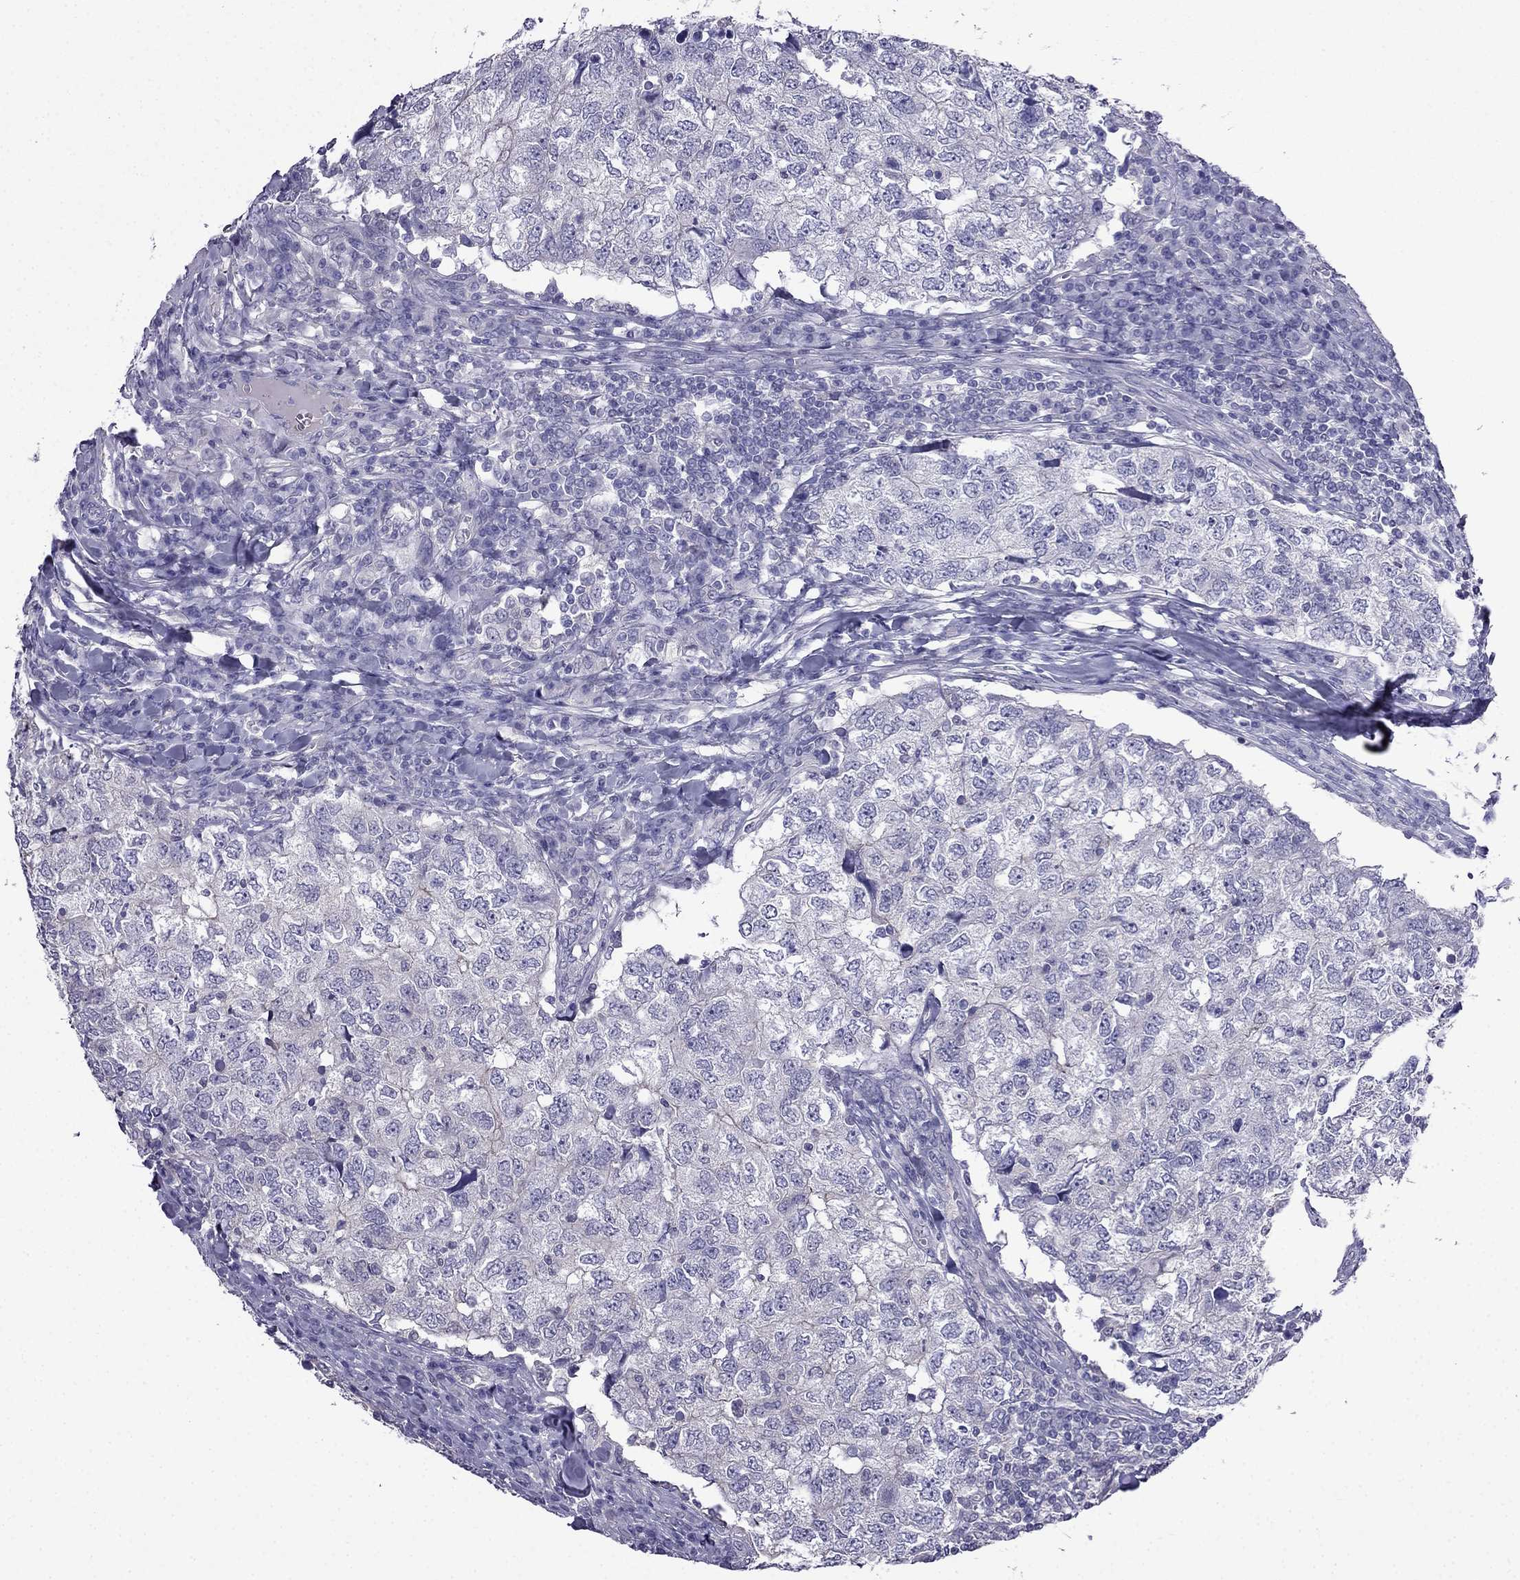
{"staining": {"intensity": "negative", "quantity": "none", "location": "none"}, "tissue": "breast cancer", "cell_type": "Tumor cells", "image_type": "cancer", "snomed": [{"axis": "morphology", "description": "Duct carcinoma"}, {"axis": "topography", "description": "Breast"}], "caption": "The IHC histopathology image has no significant staining in tumor cells of breast cancer (infiltrating ductal carcinoma) tissue.", "gene": "SCNN1D", "patient": {"sex": "female", "age": 30}}